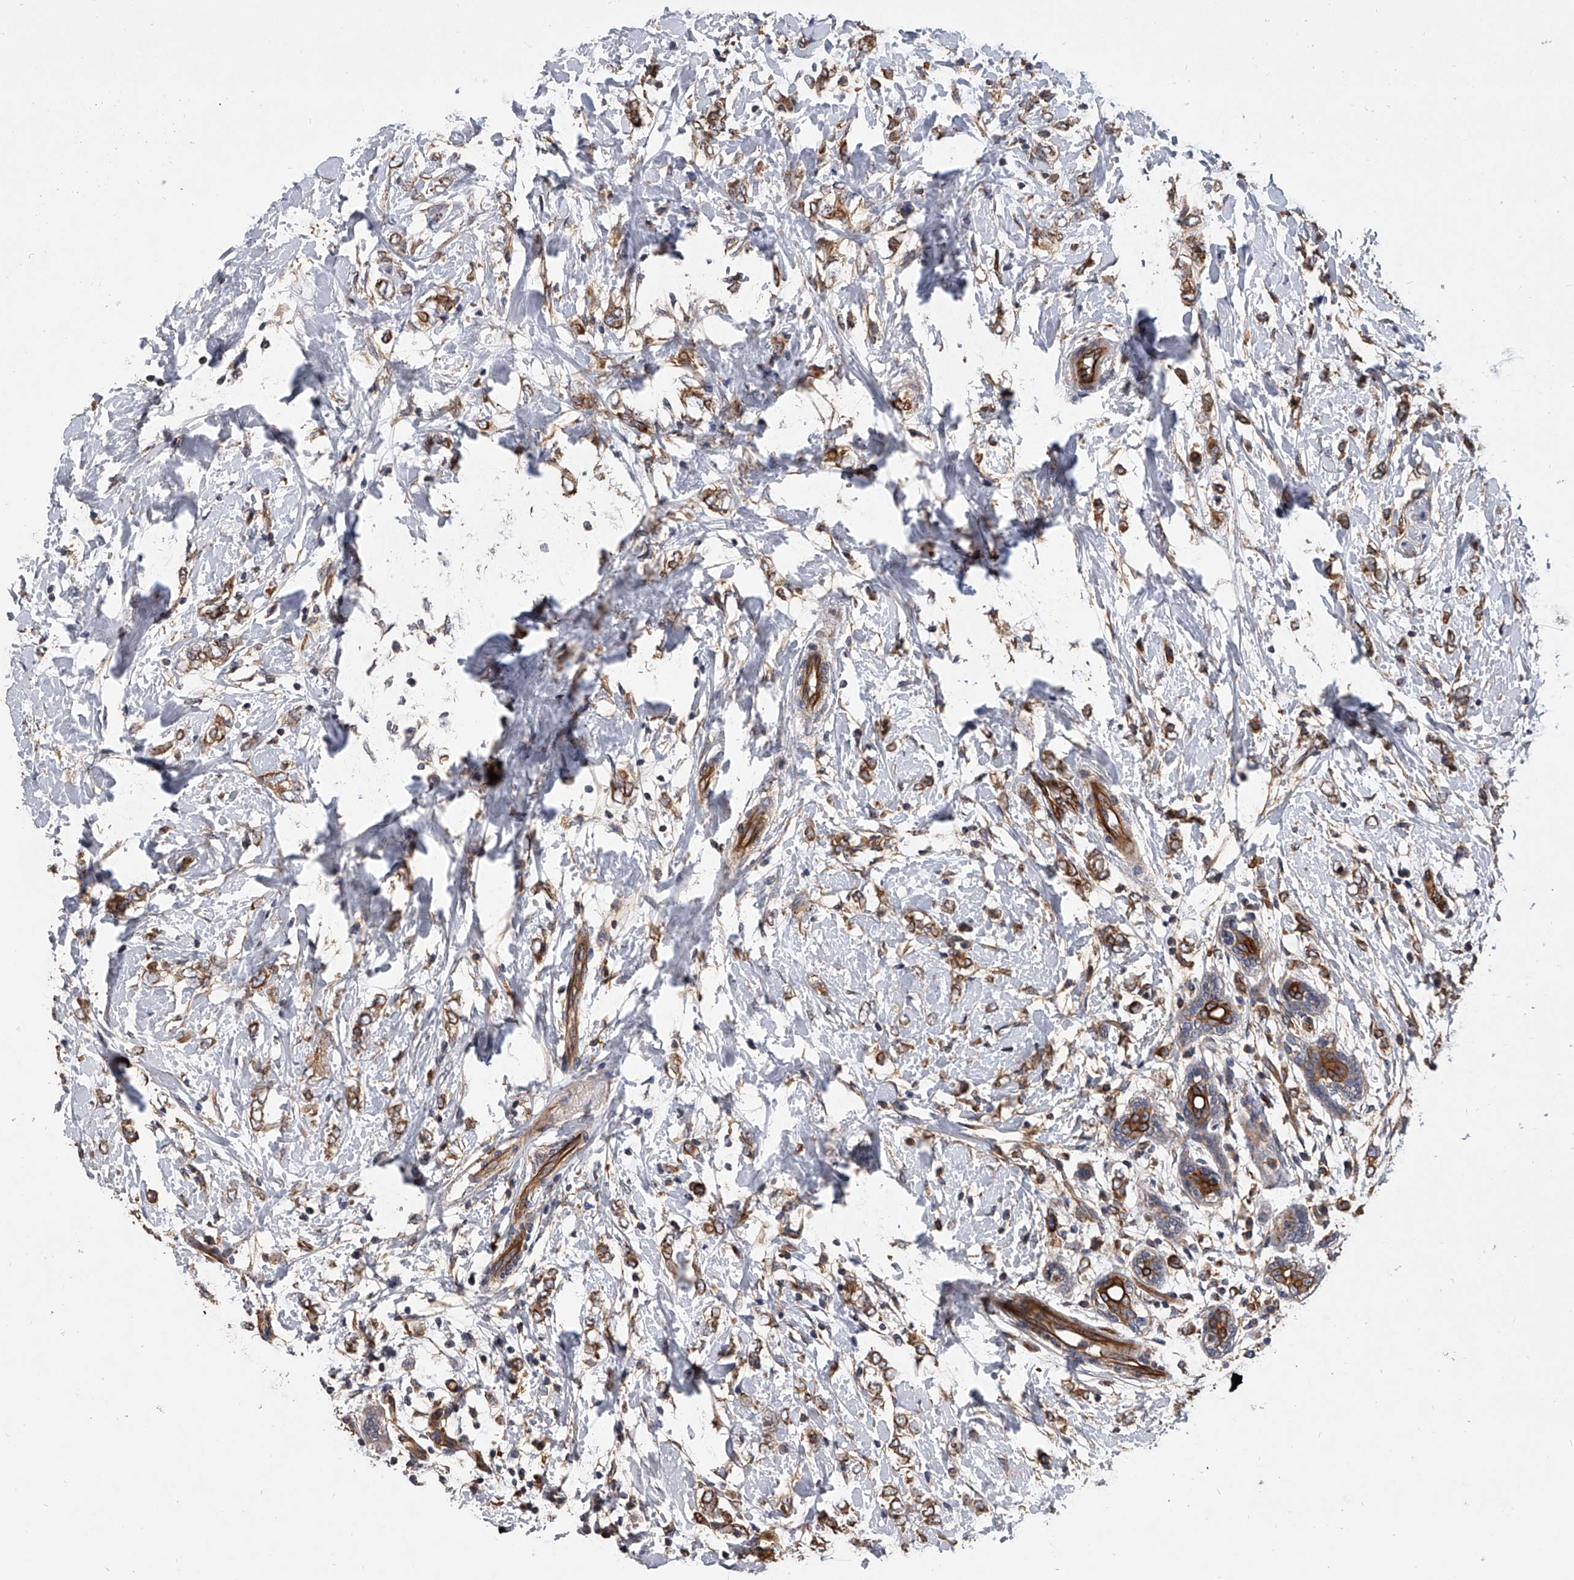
{"staining": {"intensity": "moderate", "quantity": ">75%", "location": "cytoplasmic/membranous"}, "tissue": "breast cancer", "cell_type": "Tumor cells", "image_type": "cancer", "snomed": [{"axis": "morphology", "description": "Normal tissue, NOS"}, {"axis": "morphology", "description": "Lobular carcinoma"}, {"axis": "topography", "description": "Breast"}], "caption": "A brown stain labels moderate cytoplasmic/membranous expression of a protein in breast cancer tumor cells.", "gene": "EXOC4", "patient": {"sex": "female", "age": 47}}